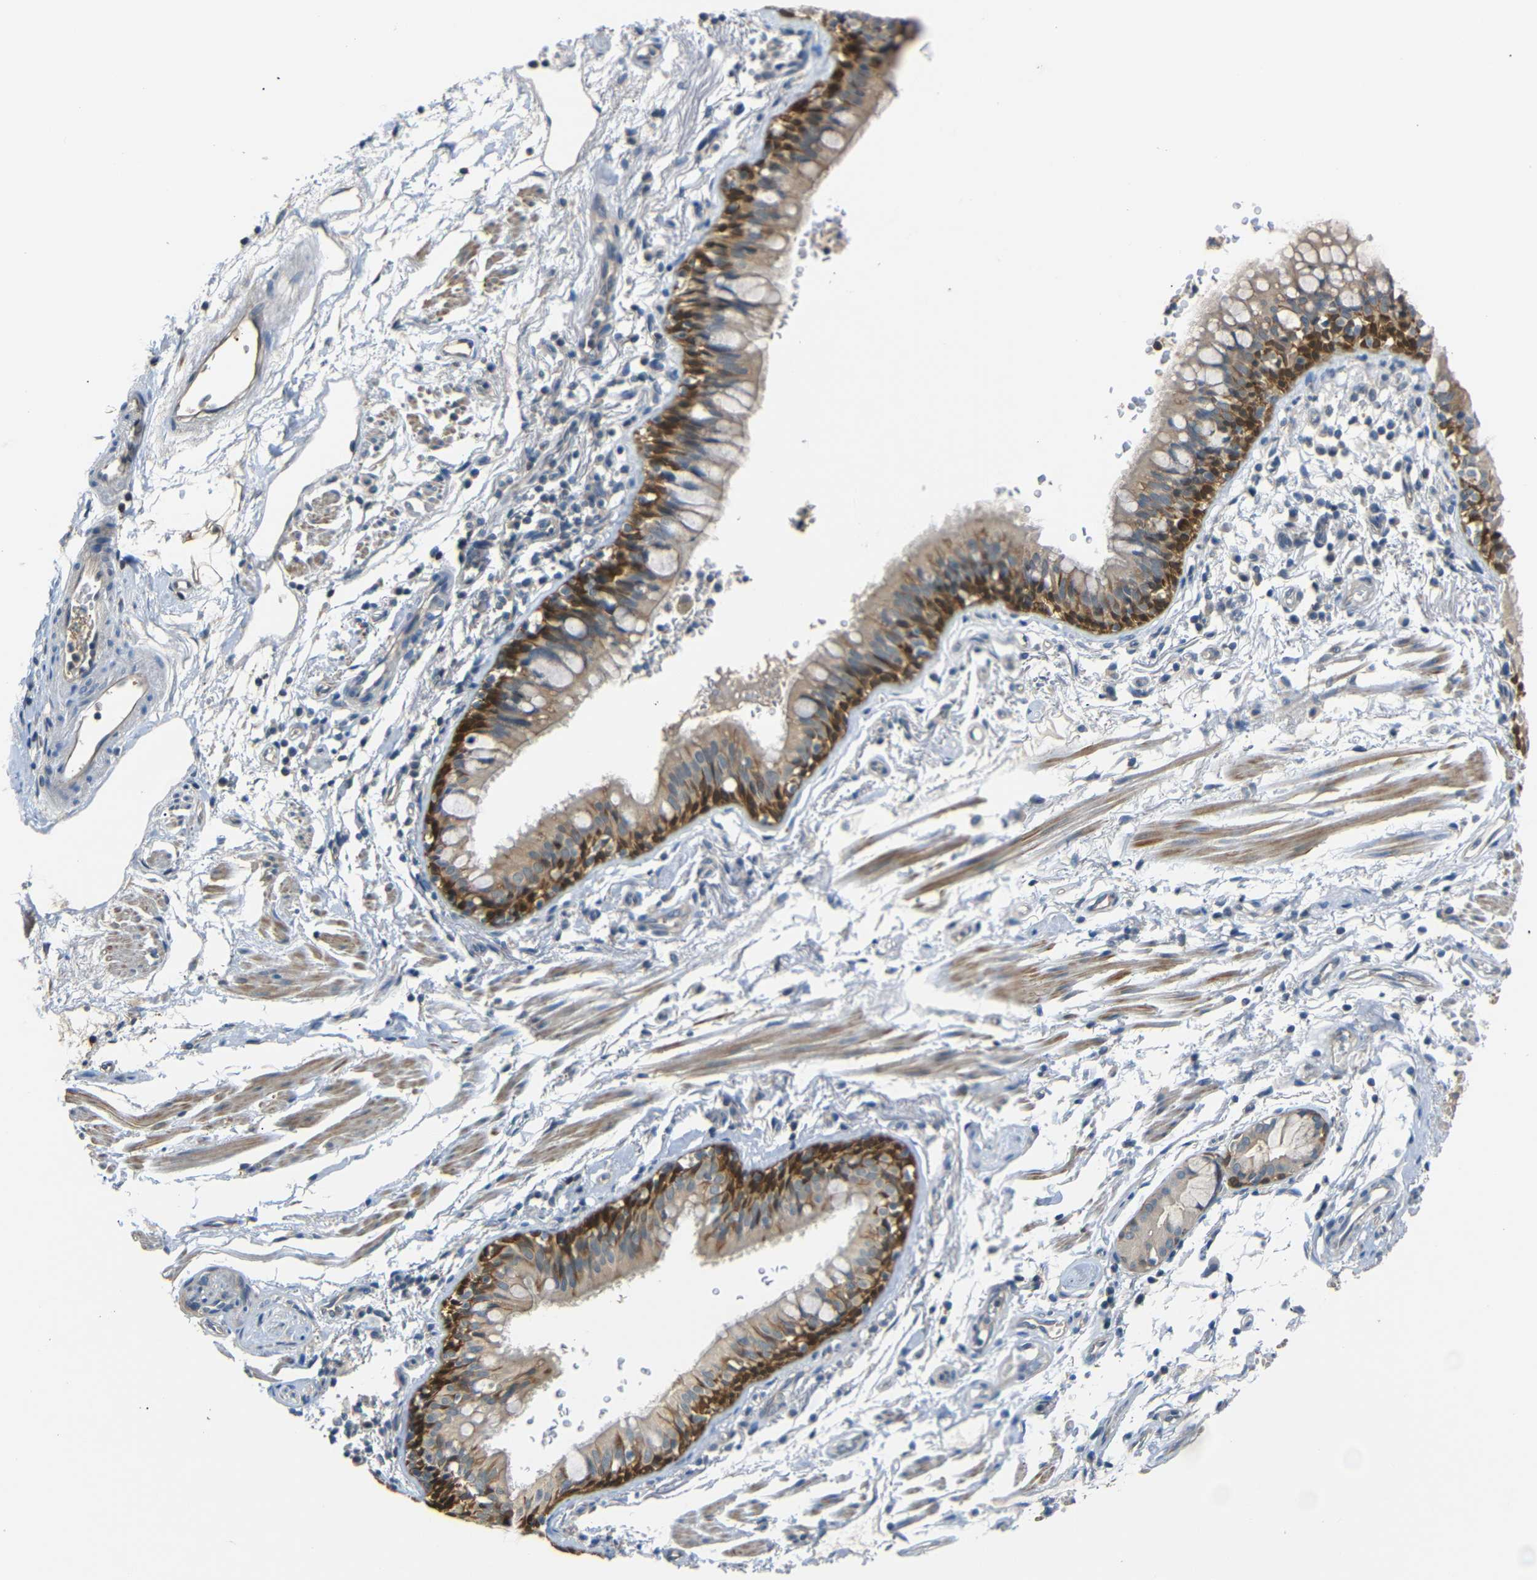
{"staining": {"intensity": "strong", "quantity": "25%-75%", "location": "cytoplasmic/membranous,nuclear"}, "tissue": "bronchus", "cell_type": "Respiratory epithelial cells", "image_type": "normal", "snomed": [{"axis": "morphology", "description": "Normal tissue, NOS"}, {"axis": "morphology", "description": "Inflammation, NOS"}, {"axis": "topography", "description": "Cartilage tissue"}, {"axis": "topography", "description": "Bronchus"}], "caption": "An image showing strong cytoplasmic/membranous,nuclear positivity in approximately 25%-75% of respiratory epithelial cells in normal bronchus, as visualized by brown immunohistochemical staining.", "gene": "SFN", "patient": {"sex": "male", "age": 77}}